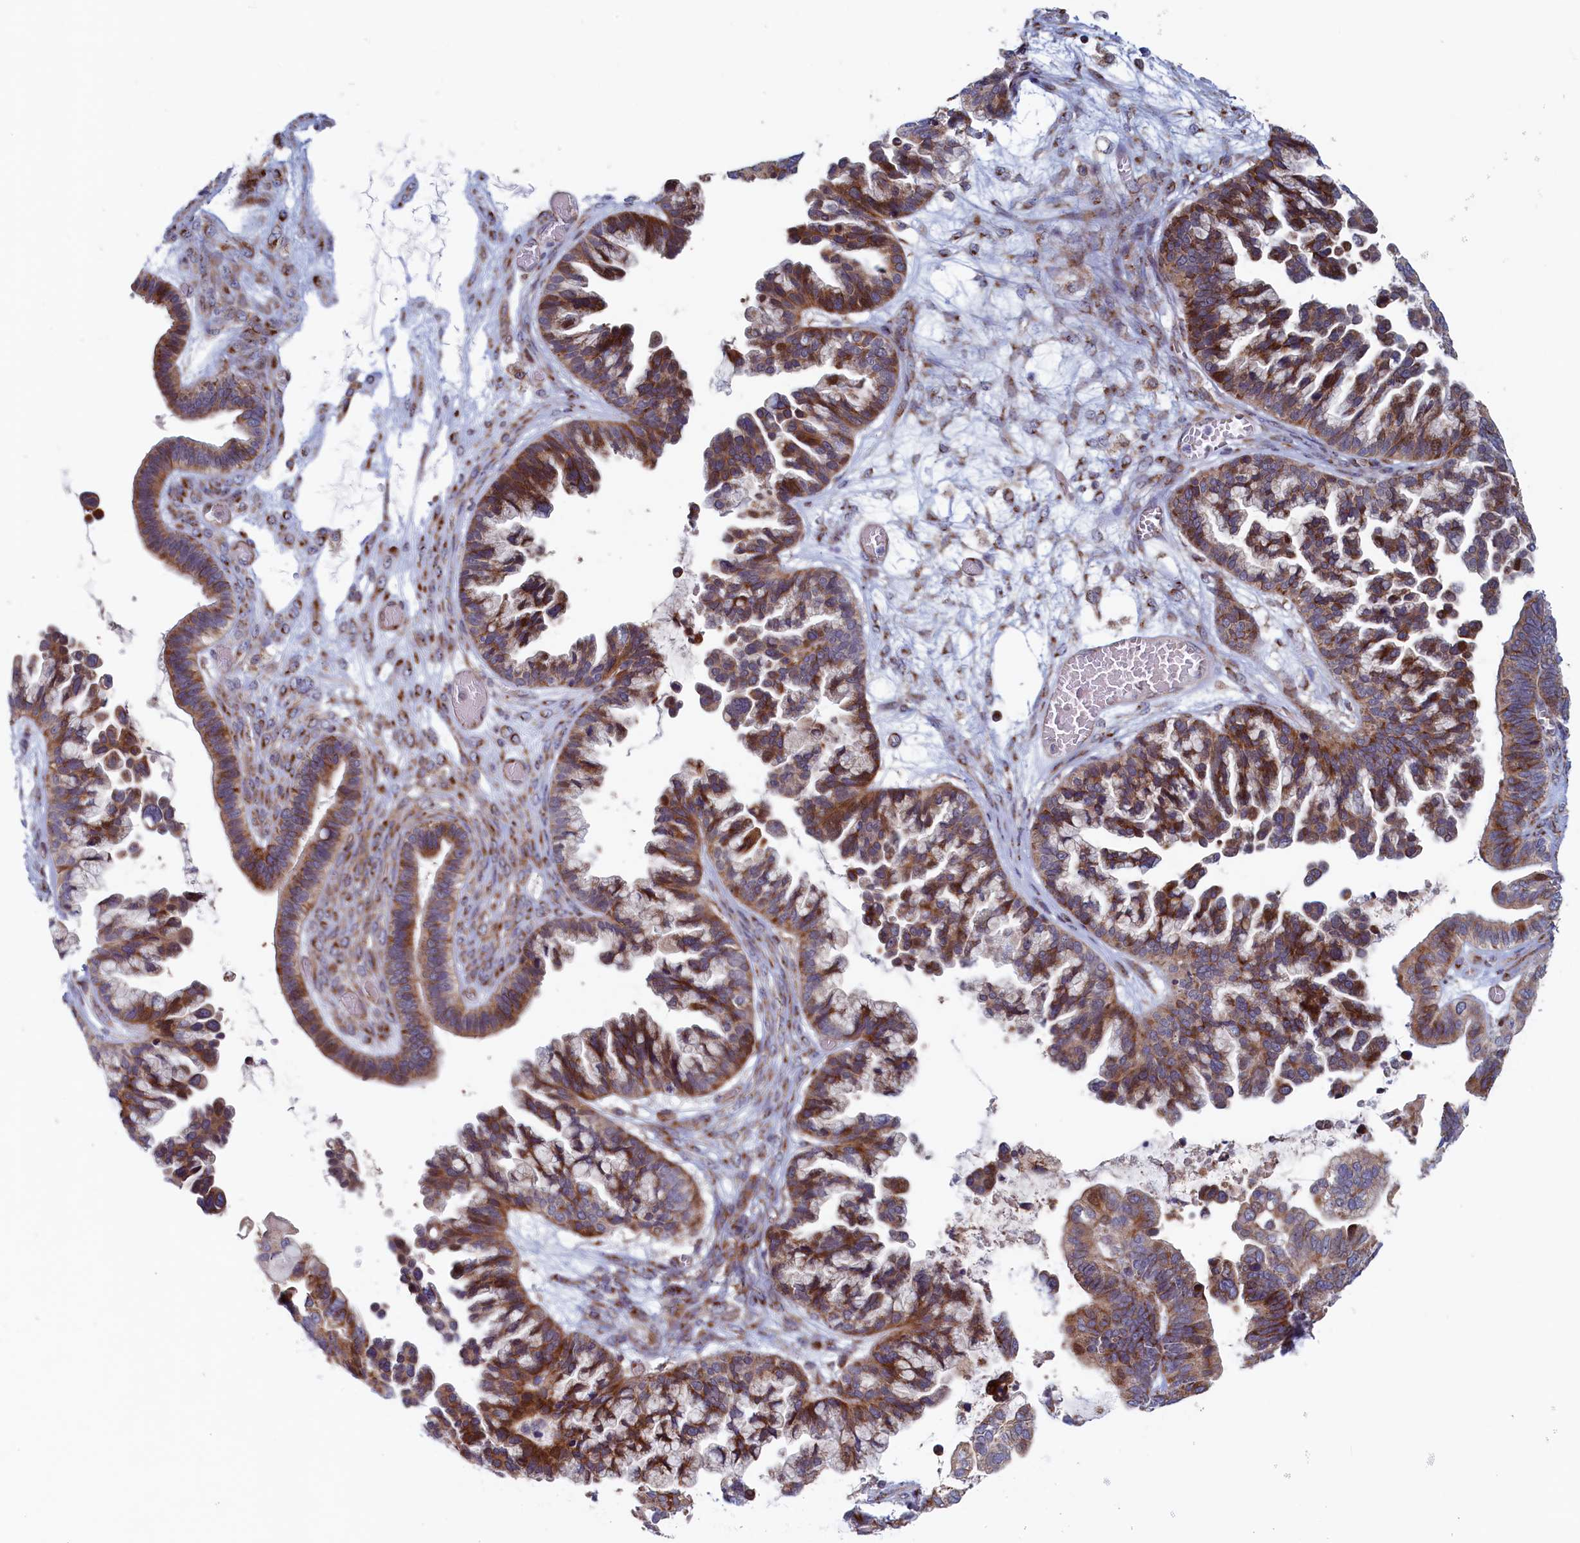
{"staining": {"intensity": "strong", "quantity": ">75%", "location": "cytoplasmic/membranous"}, "tissue": "ovarian cancer", "cell_type": "Tumor cells", "image_type": "cancer", "snomed": [{"axis": "morphology", "description": "Cystadenocarcinoma, serous, NOS"}, {"axis": "topography", "description": "Ovary"}], "caption": "A brown stain shows strong cytoplasmic/membranous positivity of a protein in ovarian cancer tumor cells.", "gene": "MTFMT", "patient": {"sex": "female", "age": 56}}